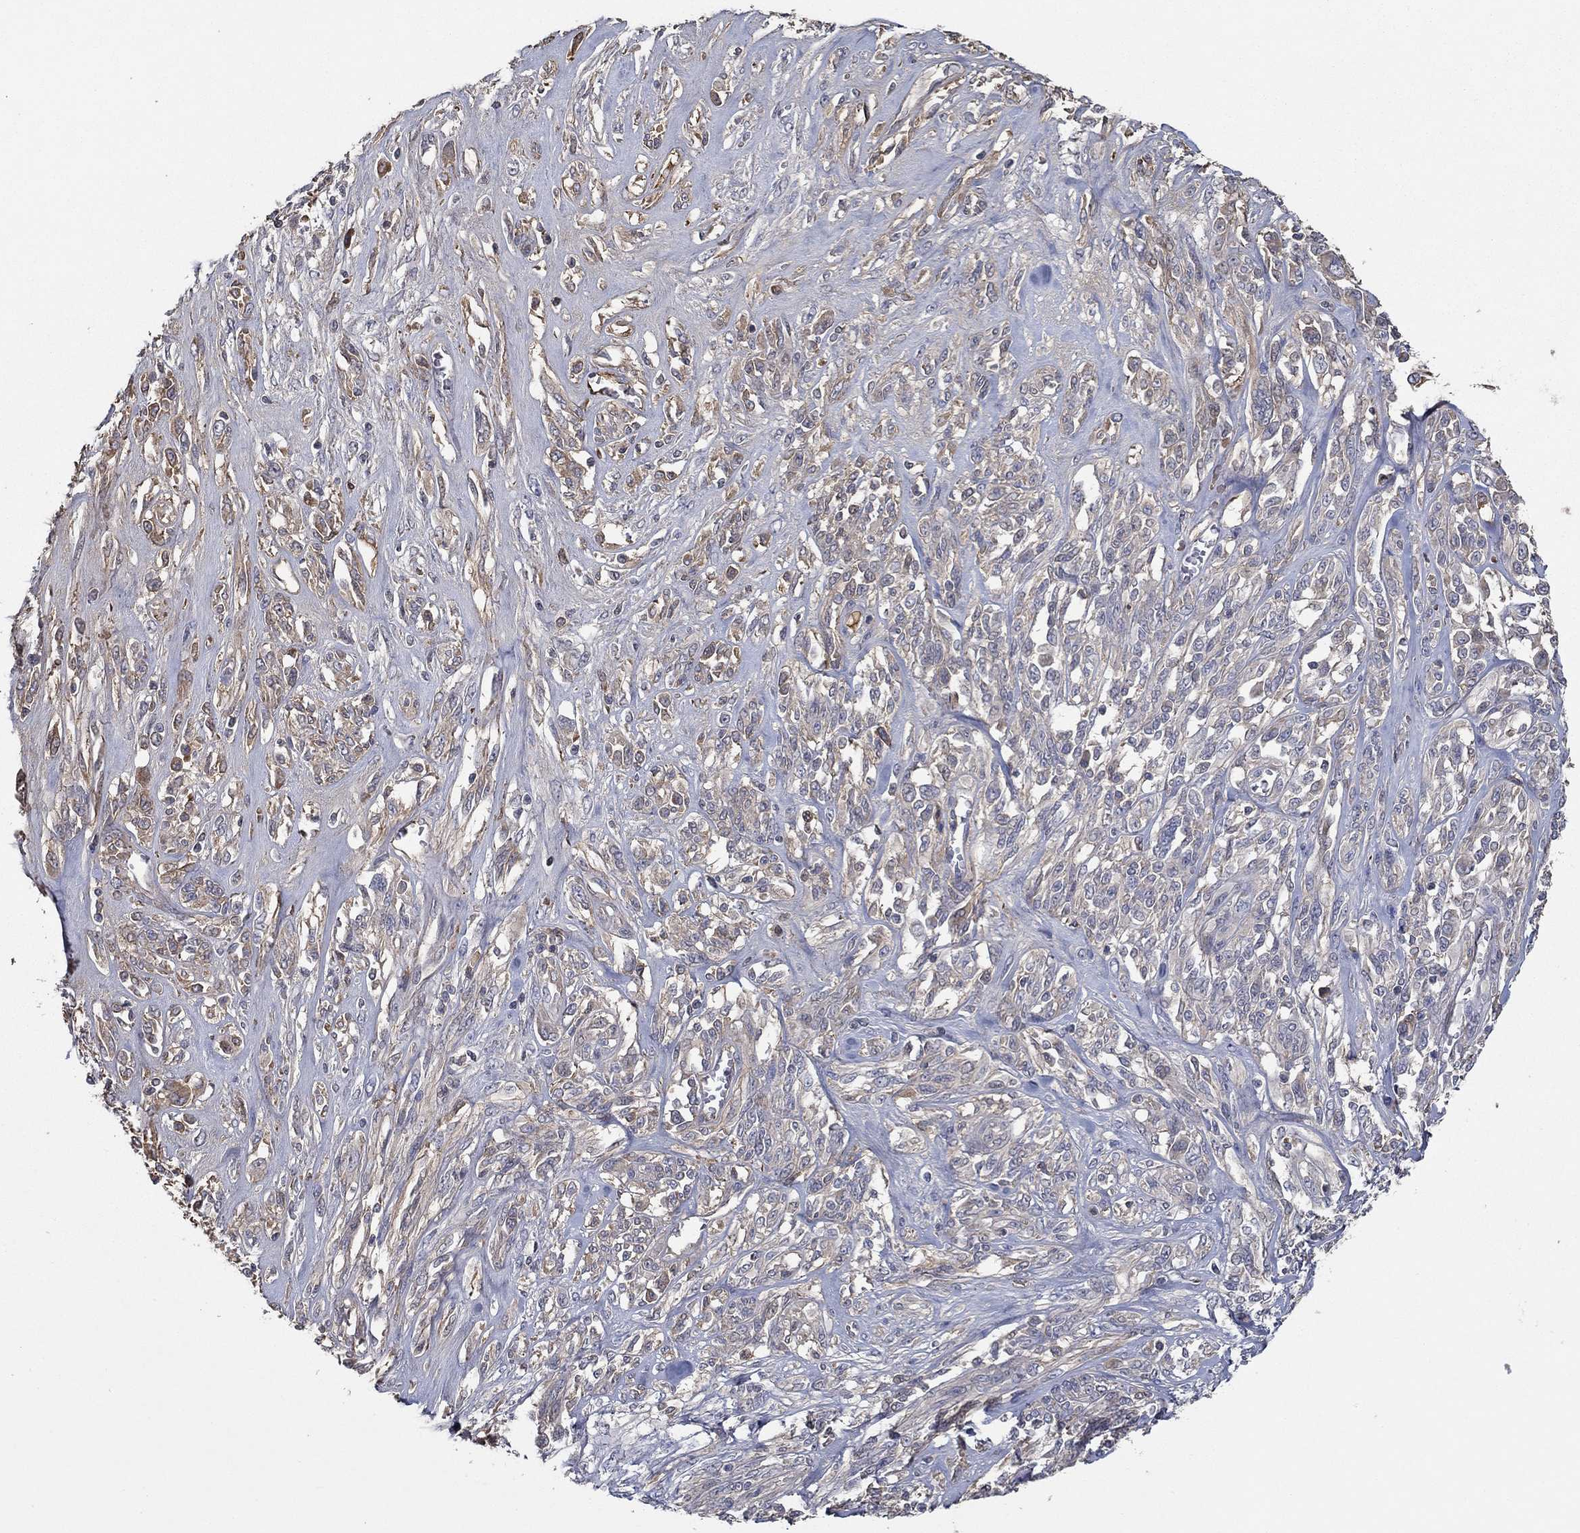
{"staining": {"intensity": "negative", "quantity": "none", "location": "none"}, "tissue": "melanoma", "cell_type": "Tumor cells", "image_type": "cancer", "snomed": [{"axis": "morphology", "description": "Malignant melanoma, NOS"}, {"axis": "topography", "description": "Skin"}], "caption": "Immunohistochemistry (IHC) micrograph of malignant melanoma stained for a protein (brown), which reveals no staining in tumor cells.", "gene": "IL10", "patient": {"sex": "female", "age": 91}}